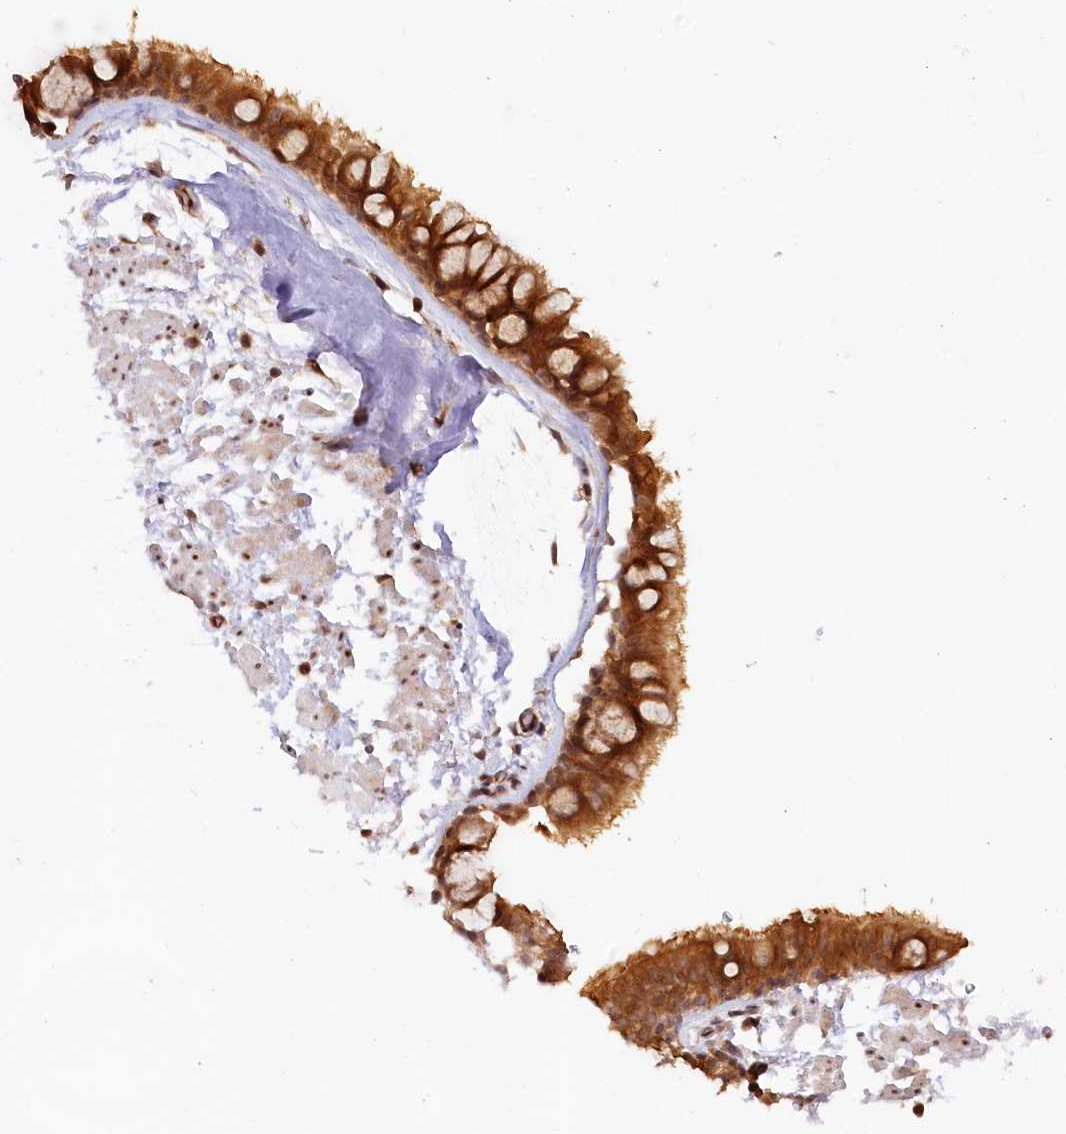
{"staining": {"intensity": "moderate", "quantity": ">75%", "location": "cytoplasmic/membranous"}, "tissue": "bronchus", "cell_type": "Respiratory epithelial cells", "image_type": "normal", "snomed": [{"axis": "morphology", "description": "Normal tissue, NOS"}, {"axis": "topography", "description": "Bronchus"}], "caption": "Immunohistochemistry (IHC) photomicrograph of normal bronchus: bronchus stained using immunohistochemistry exhibits medium levels of moderate protein expression localized specifically in the cytoplasmic/membranous of respiratory epithelial cells, appearing as a cytoplasmic/membranous brown color.", "gene": "ANKRD24", "patient": {"sex": "male", "age": 65}}